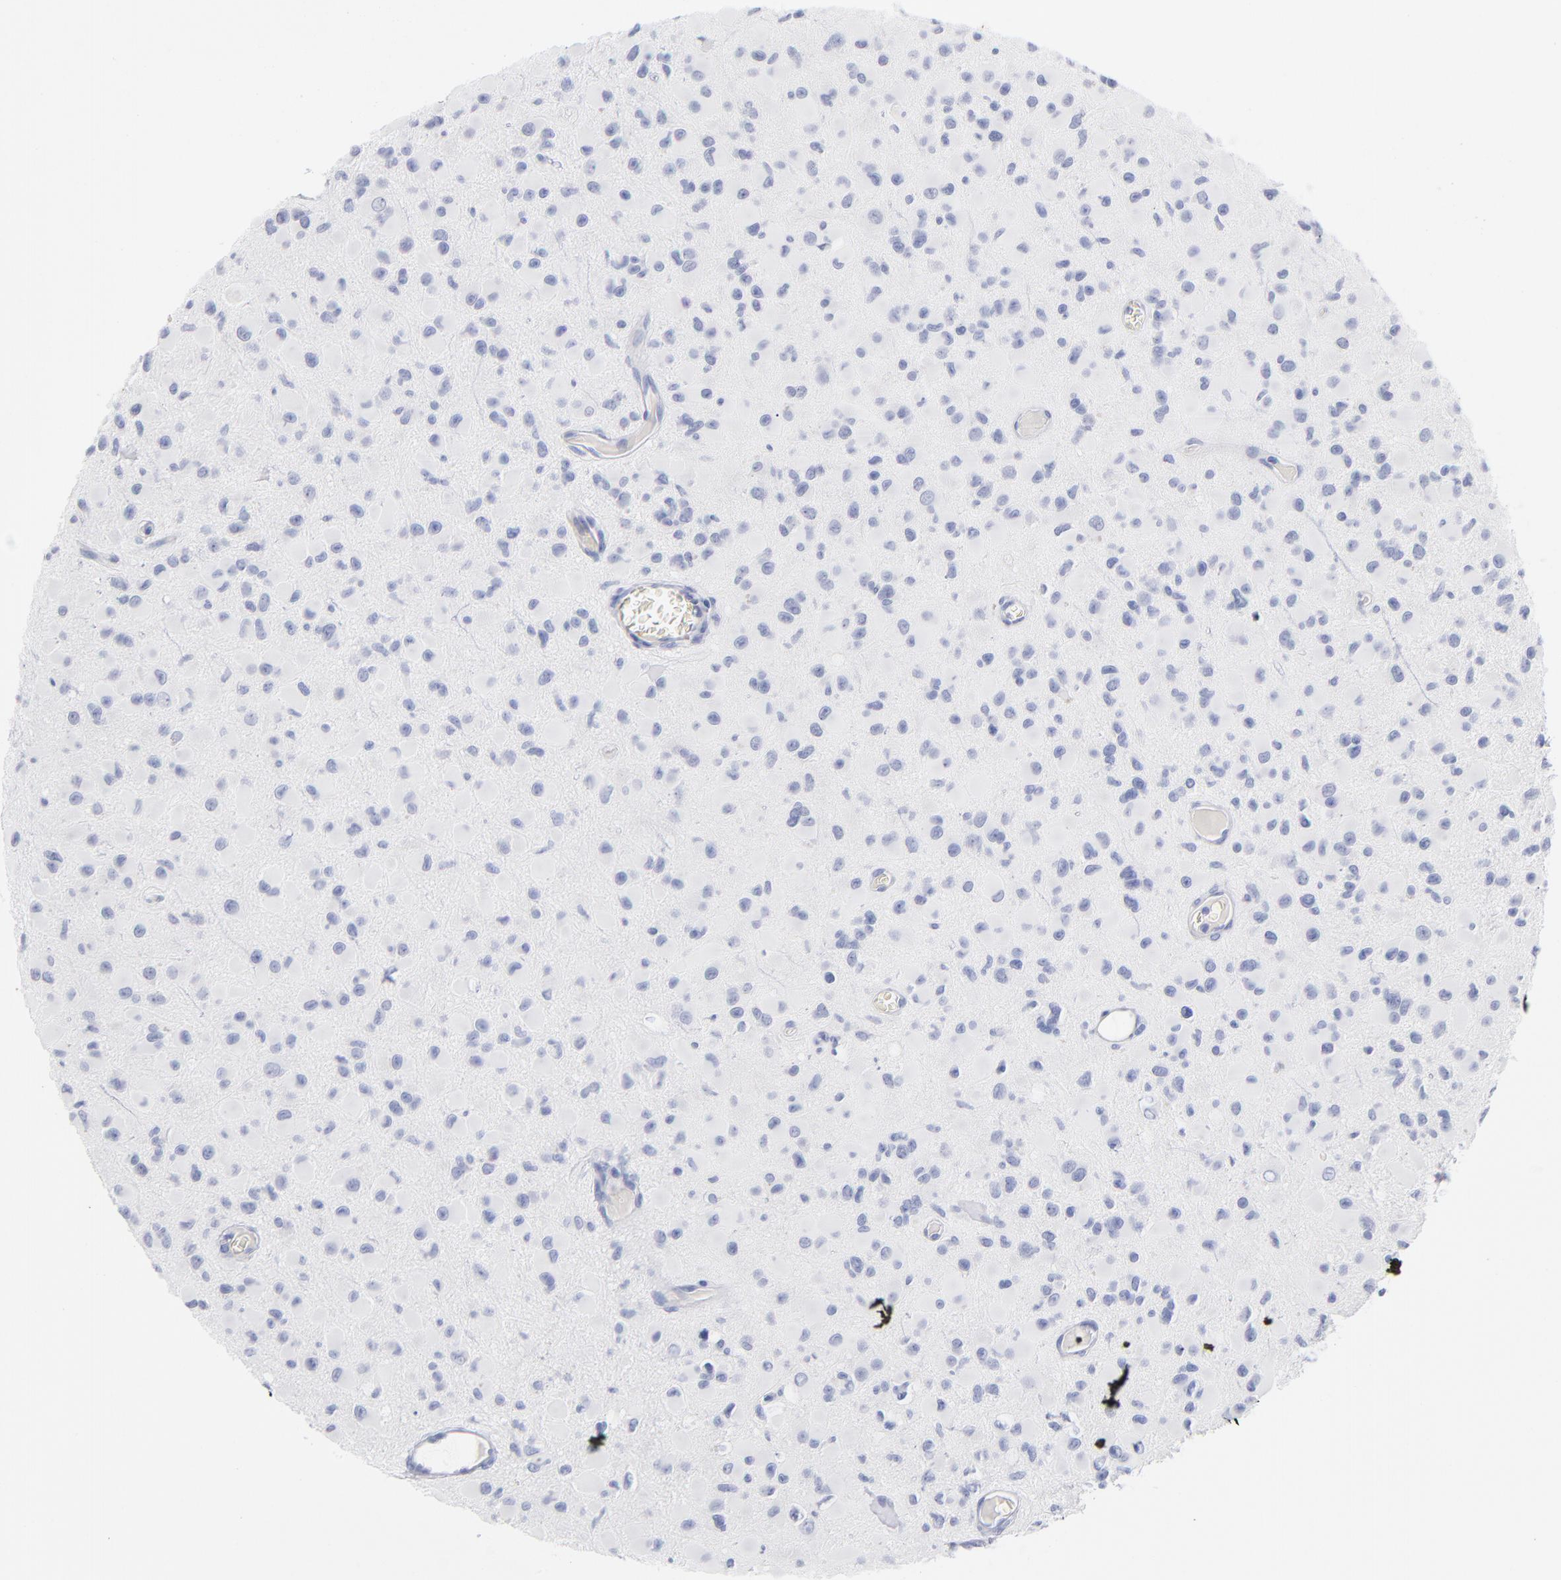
{"staining": {"intensity": "negative", "quantity": "none", "location": "none"}, "tissue": "glioma", "cell_type": "Tumor cells", "image_type": "cancer", "snomed": [{"axis": "morphology", "description": "Glioma, malignant, Low grade"}, {"axis": "topography", "description": "Brain"}], "caption": "IHC of glioma reveals no positivity in tumor cells.", "gene": "ARG1", "patient": {"sex": "male", "age": 42}}